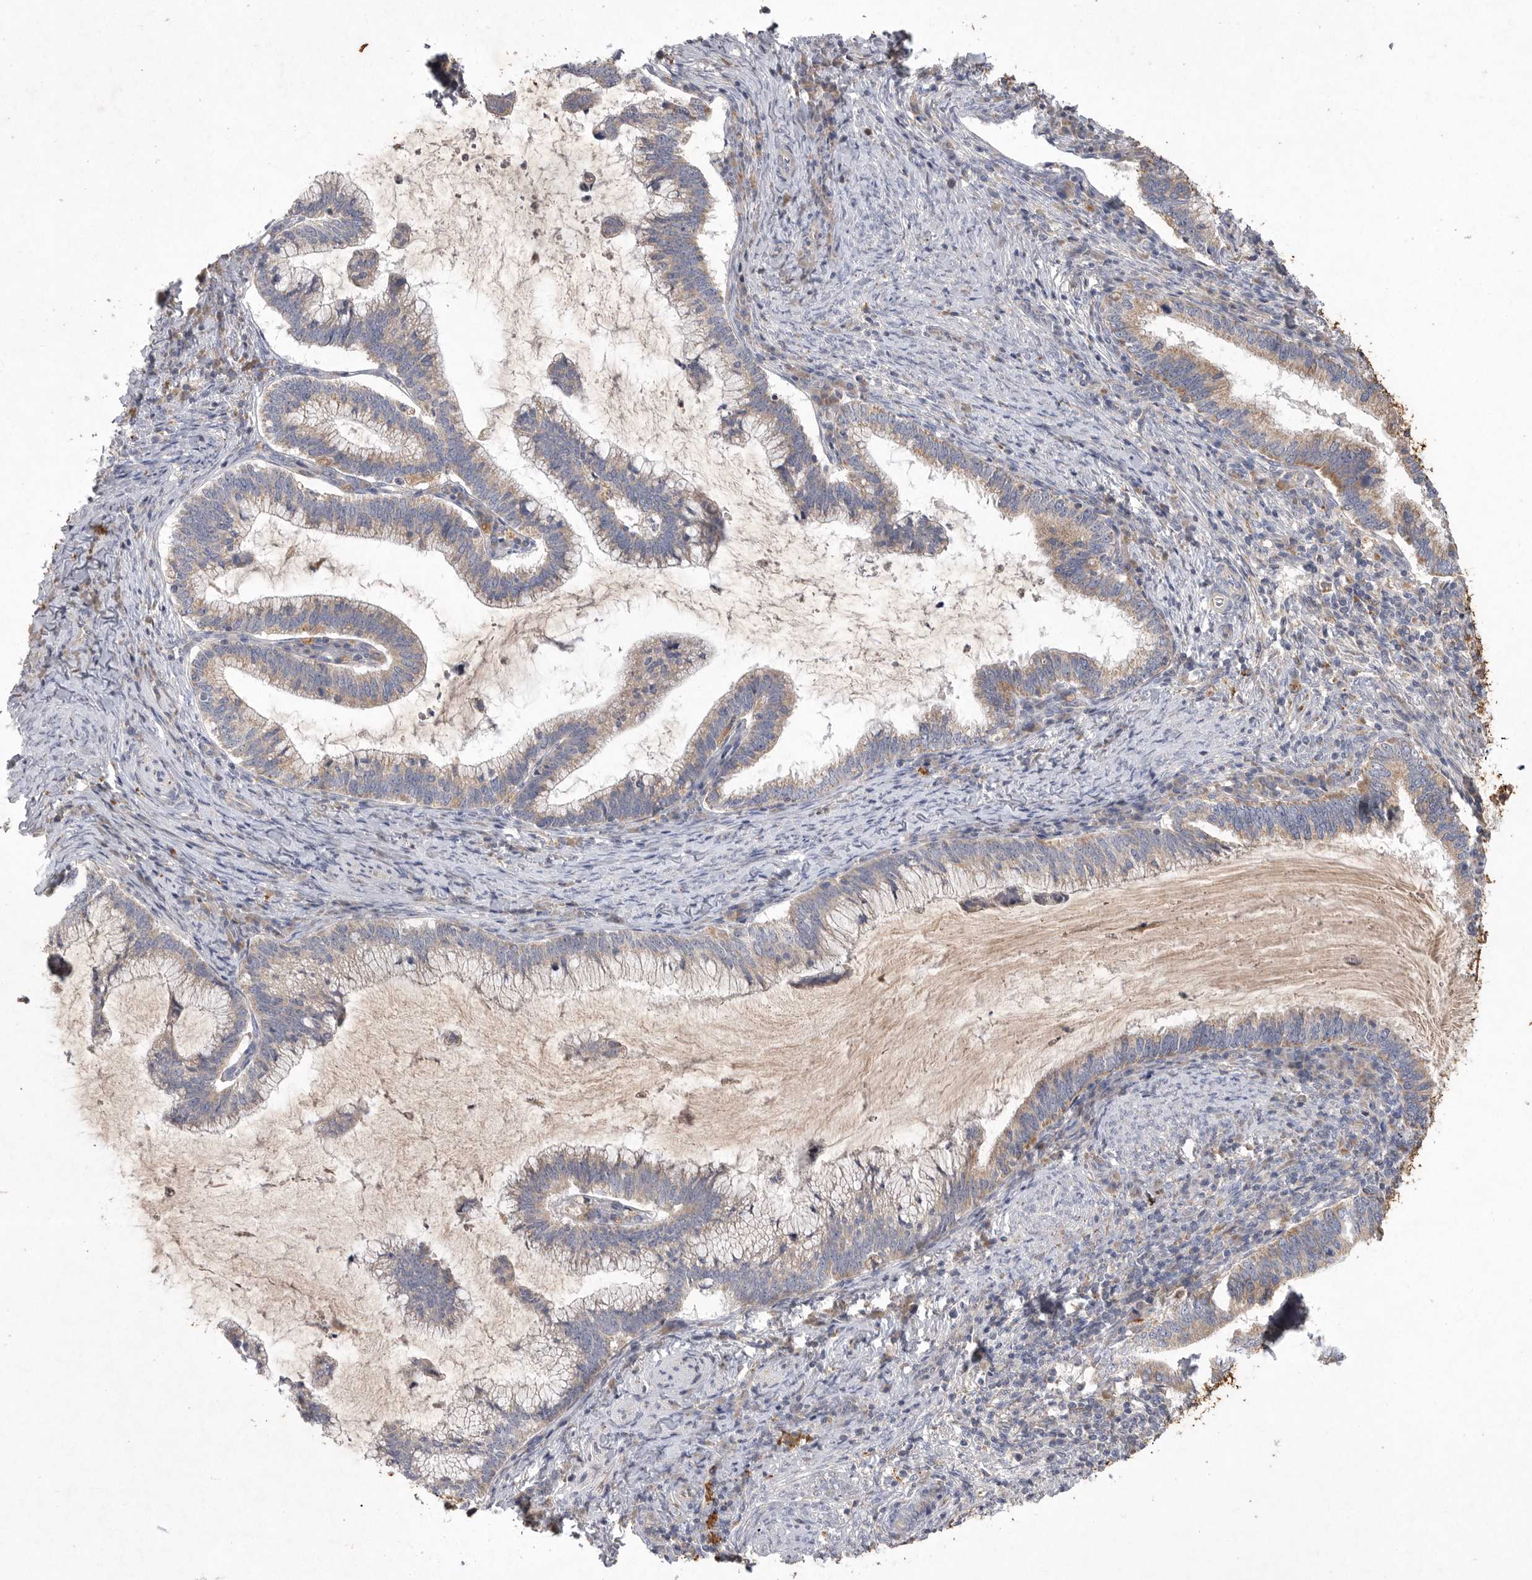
{"staining": {"intensity": "moderate", "quantity": "25%-75%", "location": "cytoplasmic/membranous"}, "tissue": "cervical cancer", "cell_type": "Tumor cells", "image_type": "cancer", "snomed": [{"axis": "morphology", "description": "Adenocarcinoma, NOS"}, {"axis": "topography", "description": "Cervix"}], "caption": "Immunohistochemical staining of human cervical cancer shows medium levels of moderate cytoplasmic/membranous expression in about 25%-75% of tumor cells.", "gene": "MRPL41", "patient": {"sex": "female", "age": 36}}